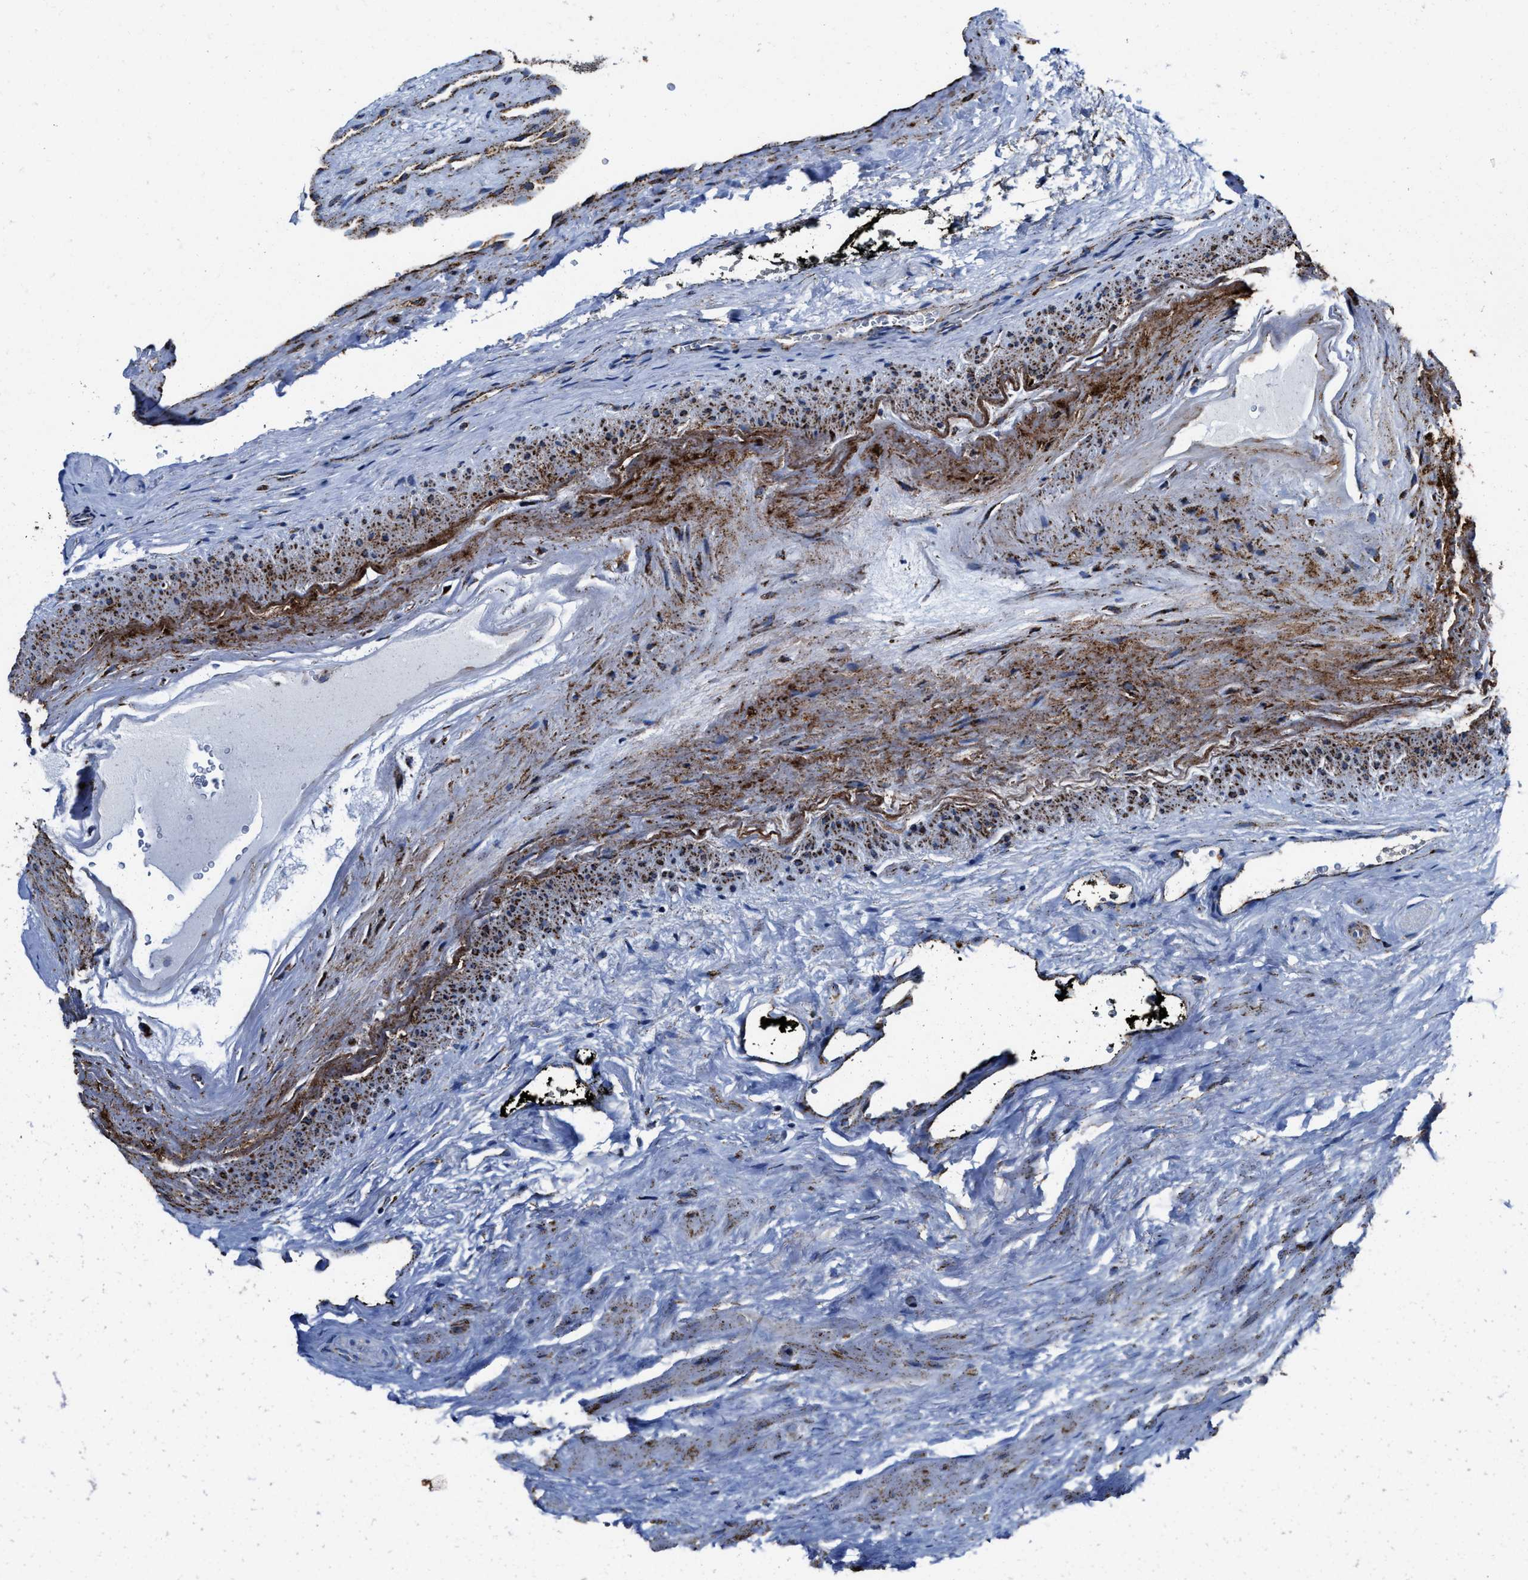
{"staining": {"intensity": "moderate", "quantity": "25%-75%", "location": "cytoplasmic/membranous"}, "tissue": "prostate cancer", "cell_type": "Tumor cells", "image_type": "cancer", "snomed": [{"axis": "morphology", "description": "Adenocarcinoma, Low grade"}, {"axis": "topography", "description": "Prostate"}], "caption": "Moderate cytoplasmic/membranous positivity is appreciated in approximately 25%-75% of tumor cells in prostate cancer (adenocarcinoma (low-grade)).", "gene": "ALDH1B1", "patient": {"sex": "male", "age": 65}}